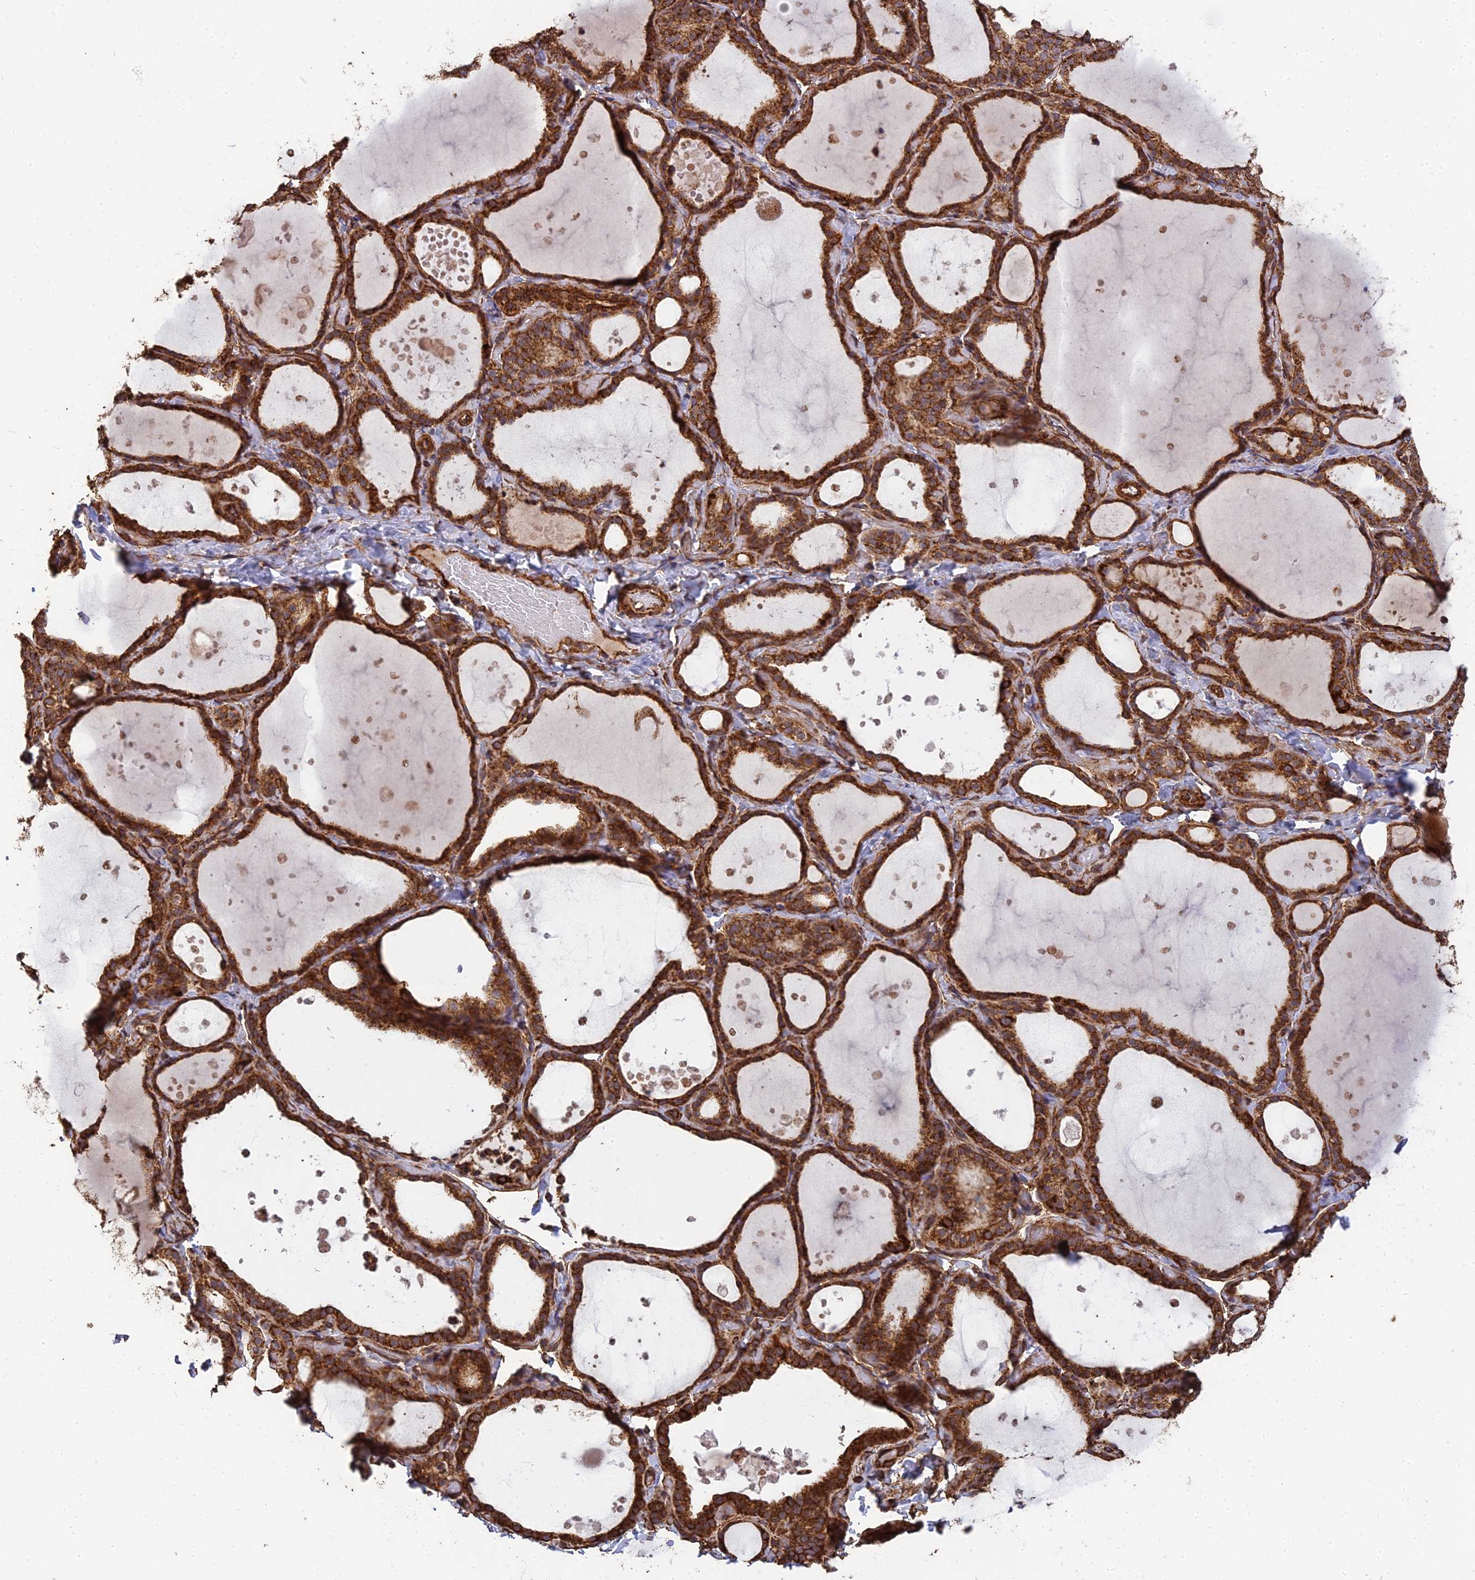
{"staining": {"intensity": "strong", "quantity": ">75%", "location": "cytoplasmic/membranous"}, "tissue": "thyroid gland", "cell_type": "Glandular cells", "image_type": "normal", "snomed": [{"axis": "morphology", "description": "Normal tissue, NOS"}, {"axis": "topography", "description": "Thyroid gland"}], "caption": "Human thyroid gland stained for a protein (brown) shows strong cytoplasmic/membranous positive positivity in about >75% of glandular cells.", "gene": "DSTYK", "patient": {"sex": "female", "age": 44}}